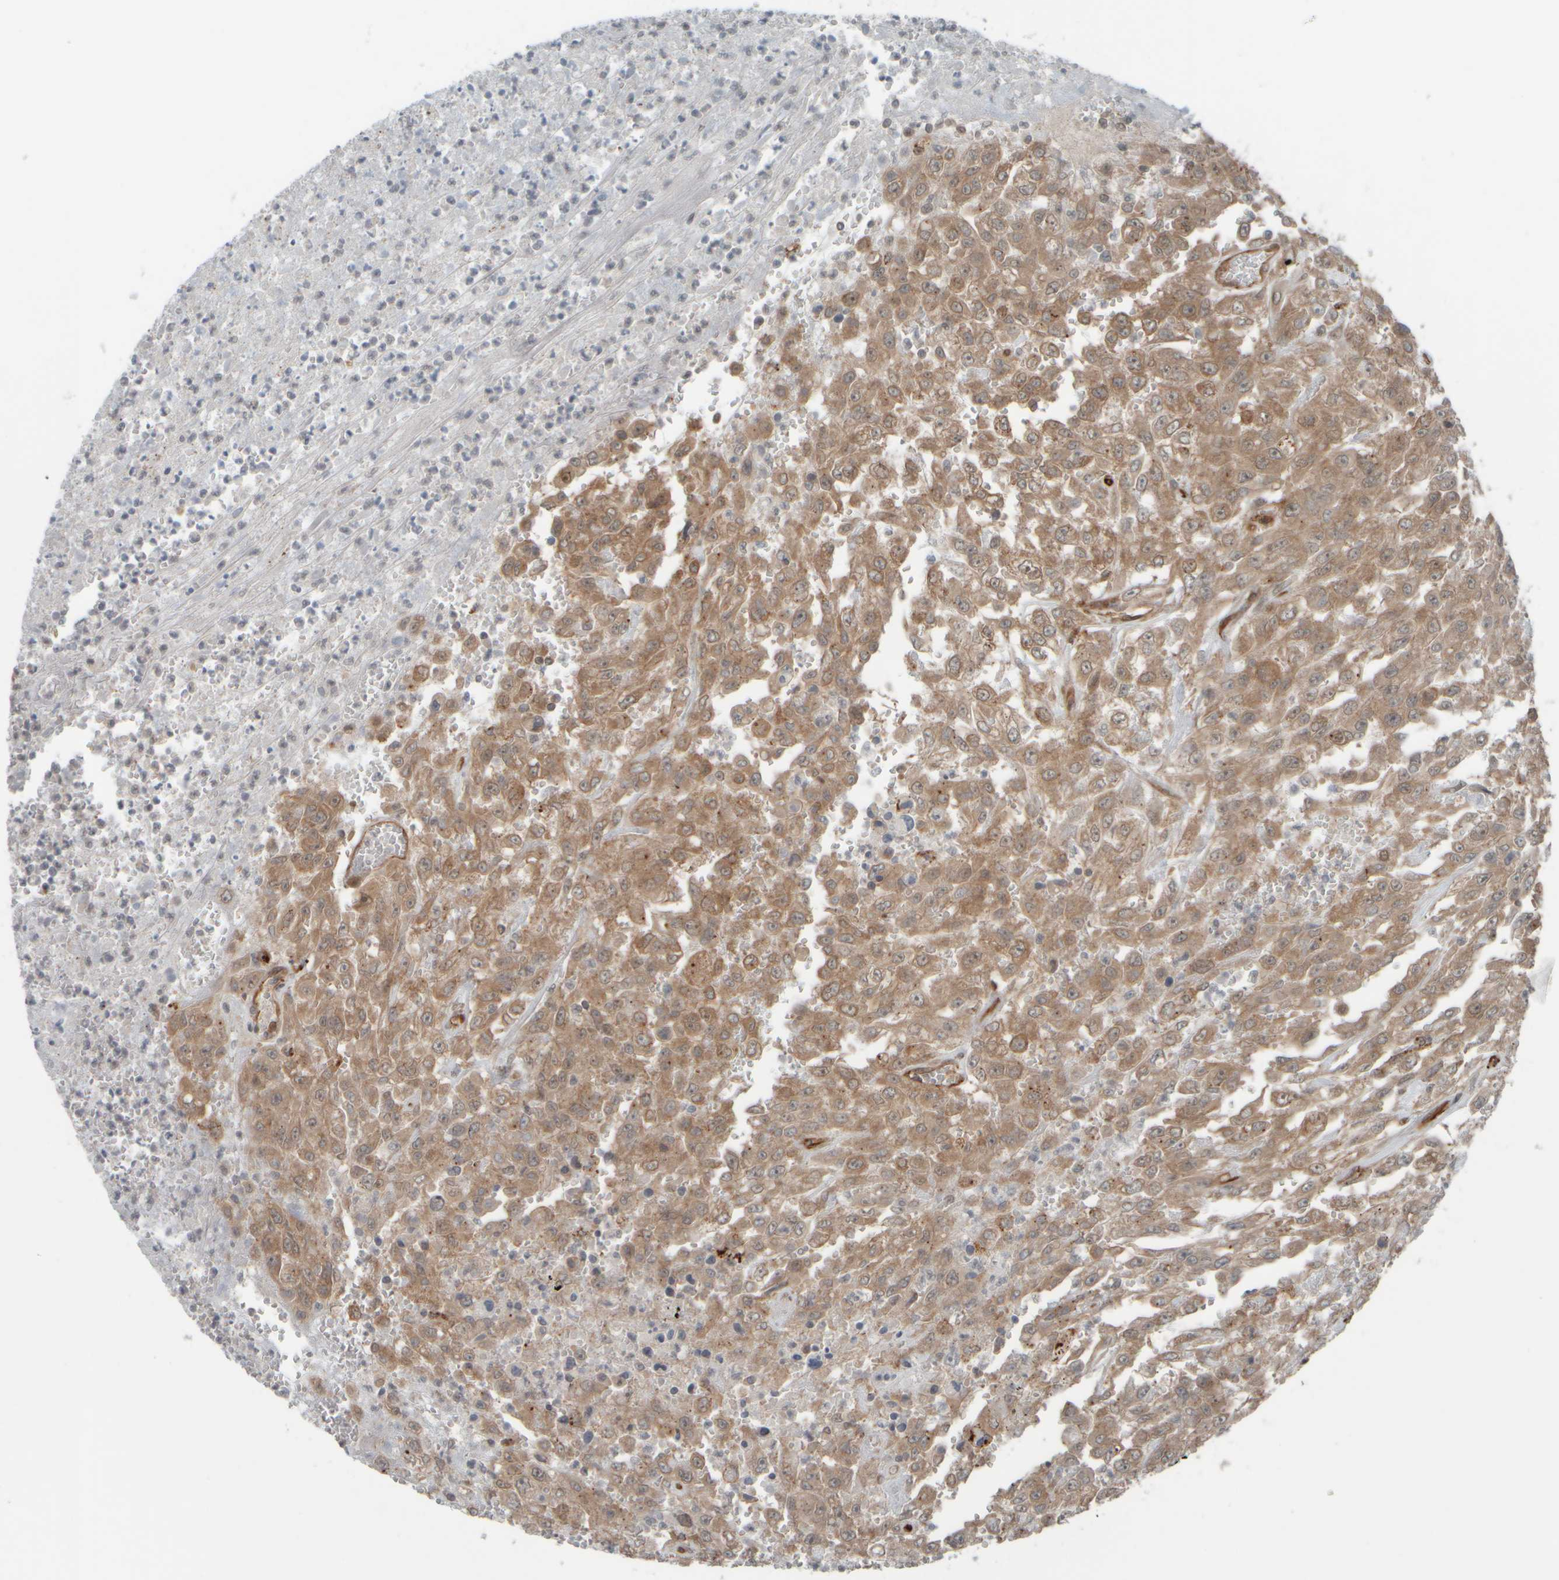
{"staining": {"intensity": "moderate", "quantity": ">75%", "location": "cytoplasmic/membranous"}, "tissue": "urothelial cancer", "cell_type": "Tumor cells", "image_type": "cancer", "snomed": [{"axis": "morphology", "description": "Urothelial carcinoma, High grade"}, {"axis": "topography", "description": "Urinary bladder"}], "caption": "This photomicrograph shows IHC staining of human urothelial cancer, with medium moderate cytoplasmic/membranous expression in about >75% of tumor cells.", "gene": "GIGYF1", "patient": {"sex": "male", "age": 46}}